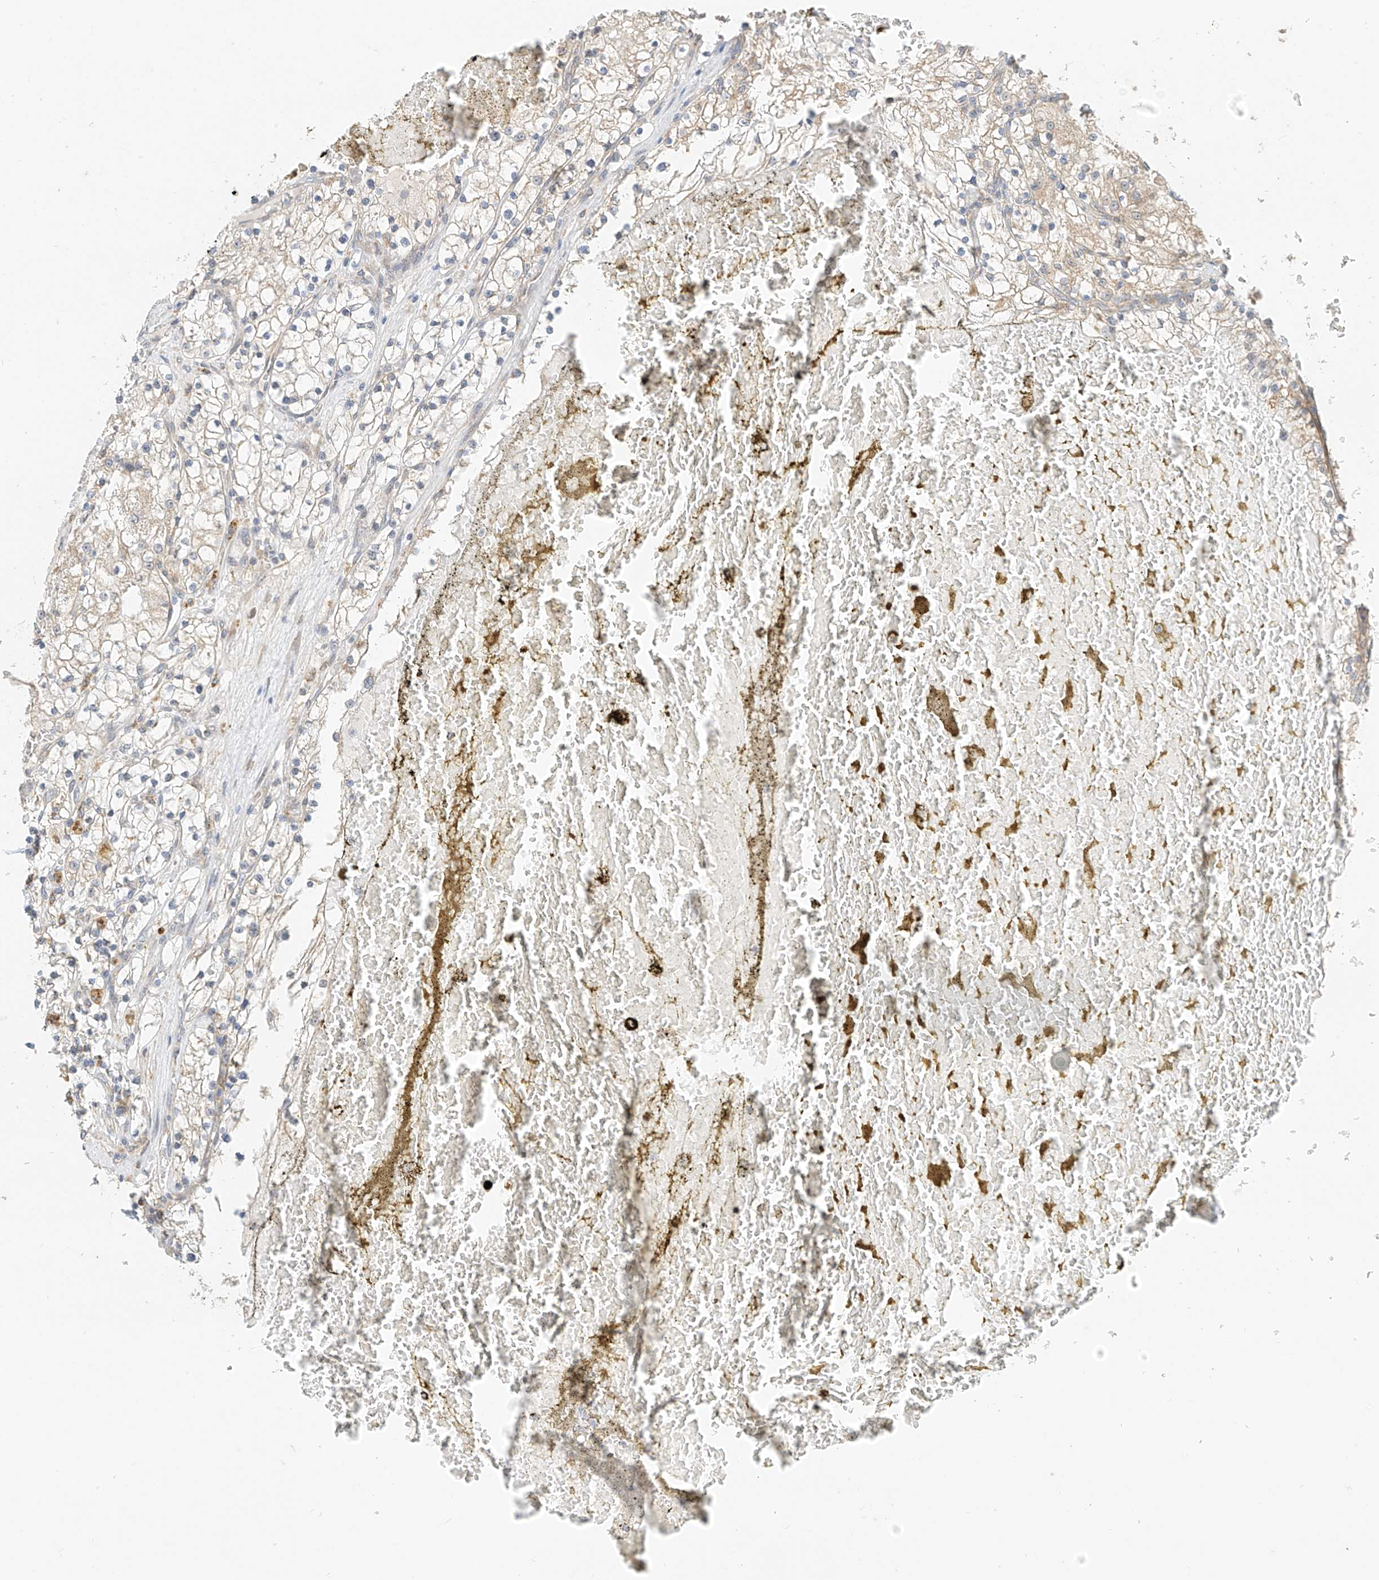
{"staining": {"intensity": "moderate", "quantity": "<25%", "location": "cytoplasmic/membranous"}, "tissue": "renal cancer", "cell_type": "Tumor cells", "image_type": "cancer", "snomed": [{"axis": "morphology", "description": "Normal tissue, NOS"}, {"axis": "morphology", "description": "Adenocarcinoma, NOS"}, {"axis": "topography", "description": "Kidney"}], "caption": "A micrograph of renal cancer stained for a protein shows moderate cytoplasmic/membranous brown staining in tumor cells. Using DAB (brown) and hematoxylin (blue) stains, captured at high magnification using brightfield microscopy.", "gene": "PPA2", "patient": {"sex": "male", "age": 68}}